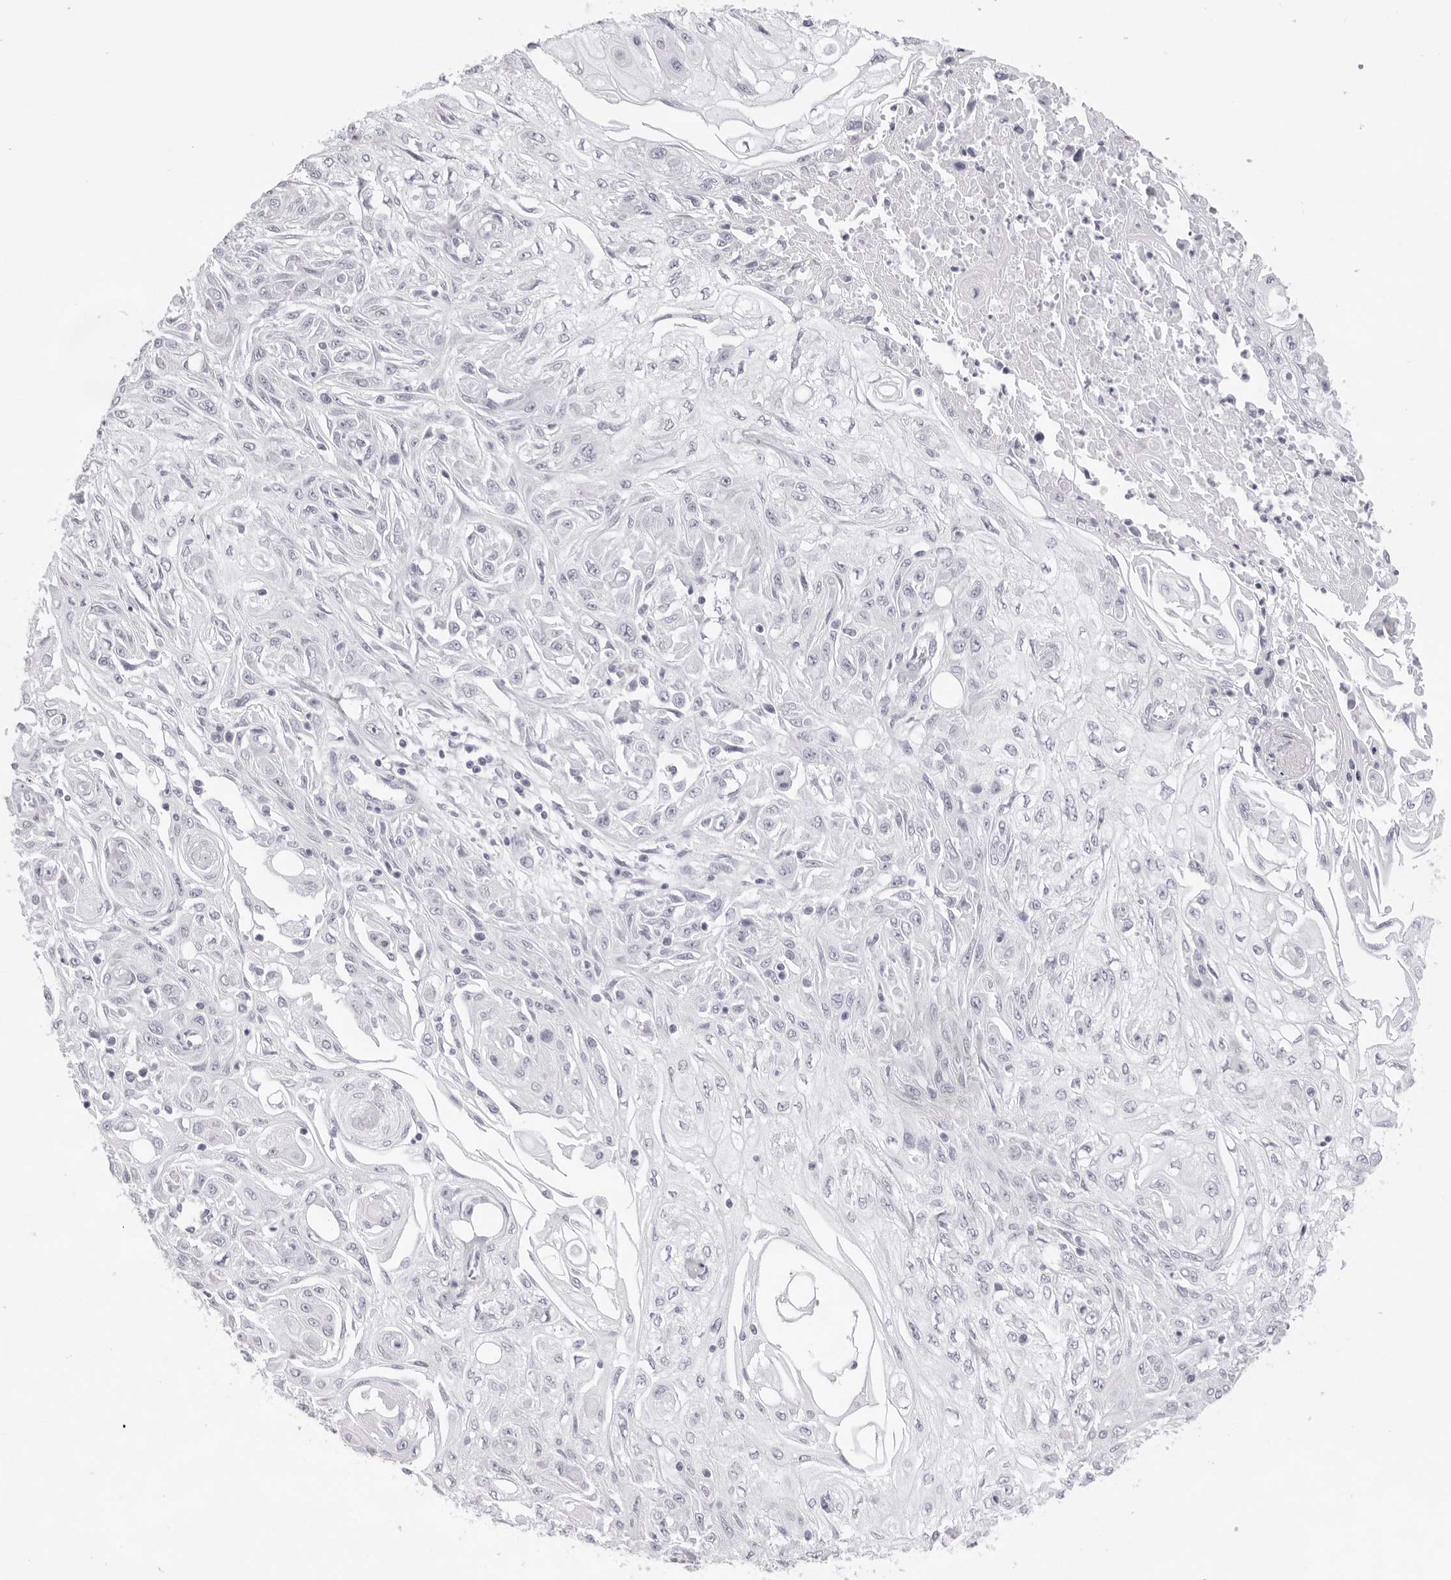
{"staining": {"intensity": "negative", "quantity": "none", "location": "none"}, "tissue": "skin cancer", "cell_type": "Tumor cells", "image_type": "cancer", "snomed": [{"axis": "morphology", "description": "Squamous cell carcinoma, NOS"}, {"axis": "morphology", "description": "Squamous cell carcinoma, metastatic, NOS"}, {"axis": "topography", "description": "Skin"}, {"axis": "topography", "description": "Lymph node"}], "caption": "There is no significant staining in tumor cells of skin cancer (metastatic squamous cell carcinoma). (DAB IHC, high magnification).", "gene": "KLK12", "patient": {"sex": "male", "age": 75}}